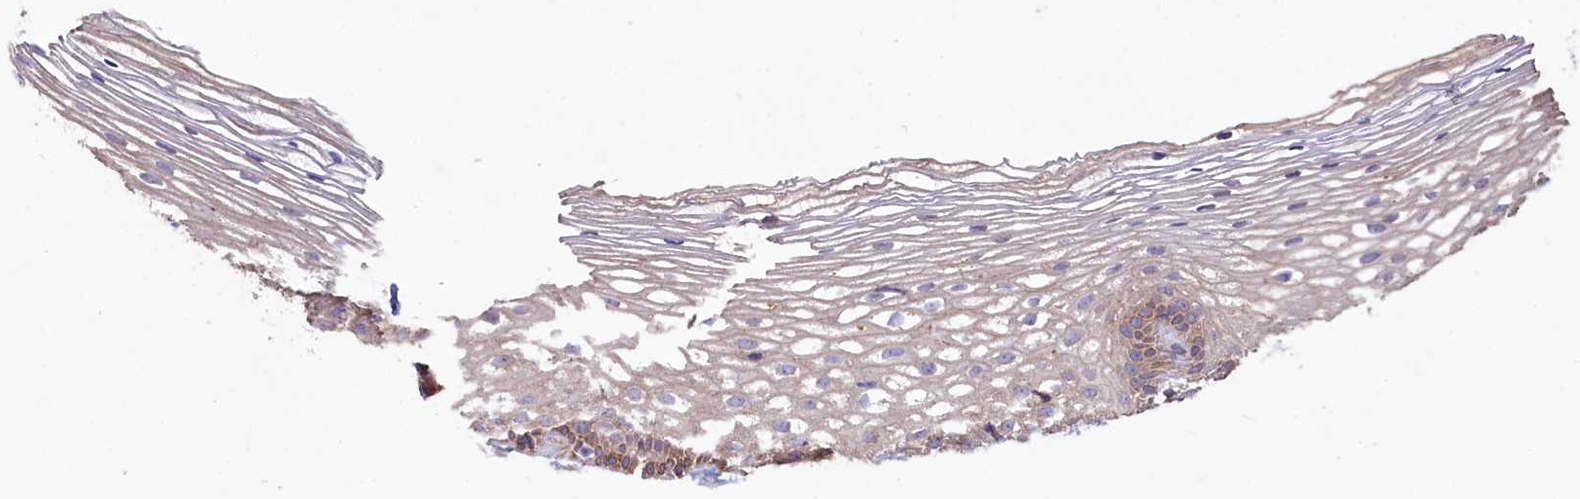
{"staining": {"intensity": "weak", "quantity": "25%-75%", "location": "cytoplasmic/membranous"}, "tissue": "cervix", "cell_type": "Glandular cells", "image_type": "normal", "snomed": [{"axis": "morphology", "description": "Normal tissue, NOS"}, {"axis": "topography", "description": "Cervix"}], "caption": "An image showing weak cytoplasmic/membranous expression in about 25%-75% of glandular cells in benign cervix, as visualized by brown immunohistochemical staining.", "gene": "CHID1", "patient": {"sex": "female", "age": 33}}